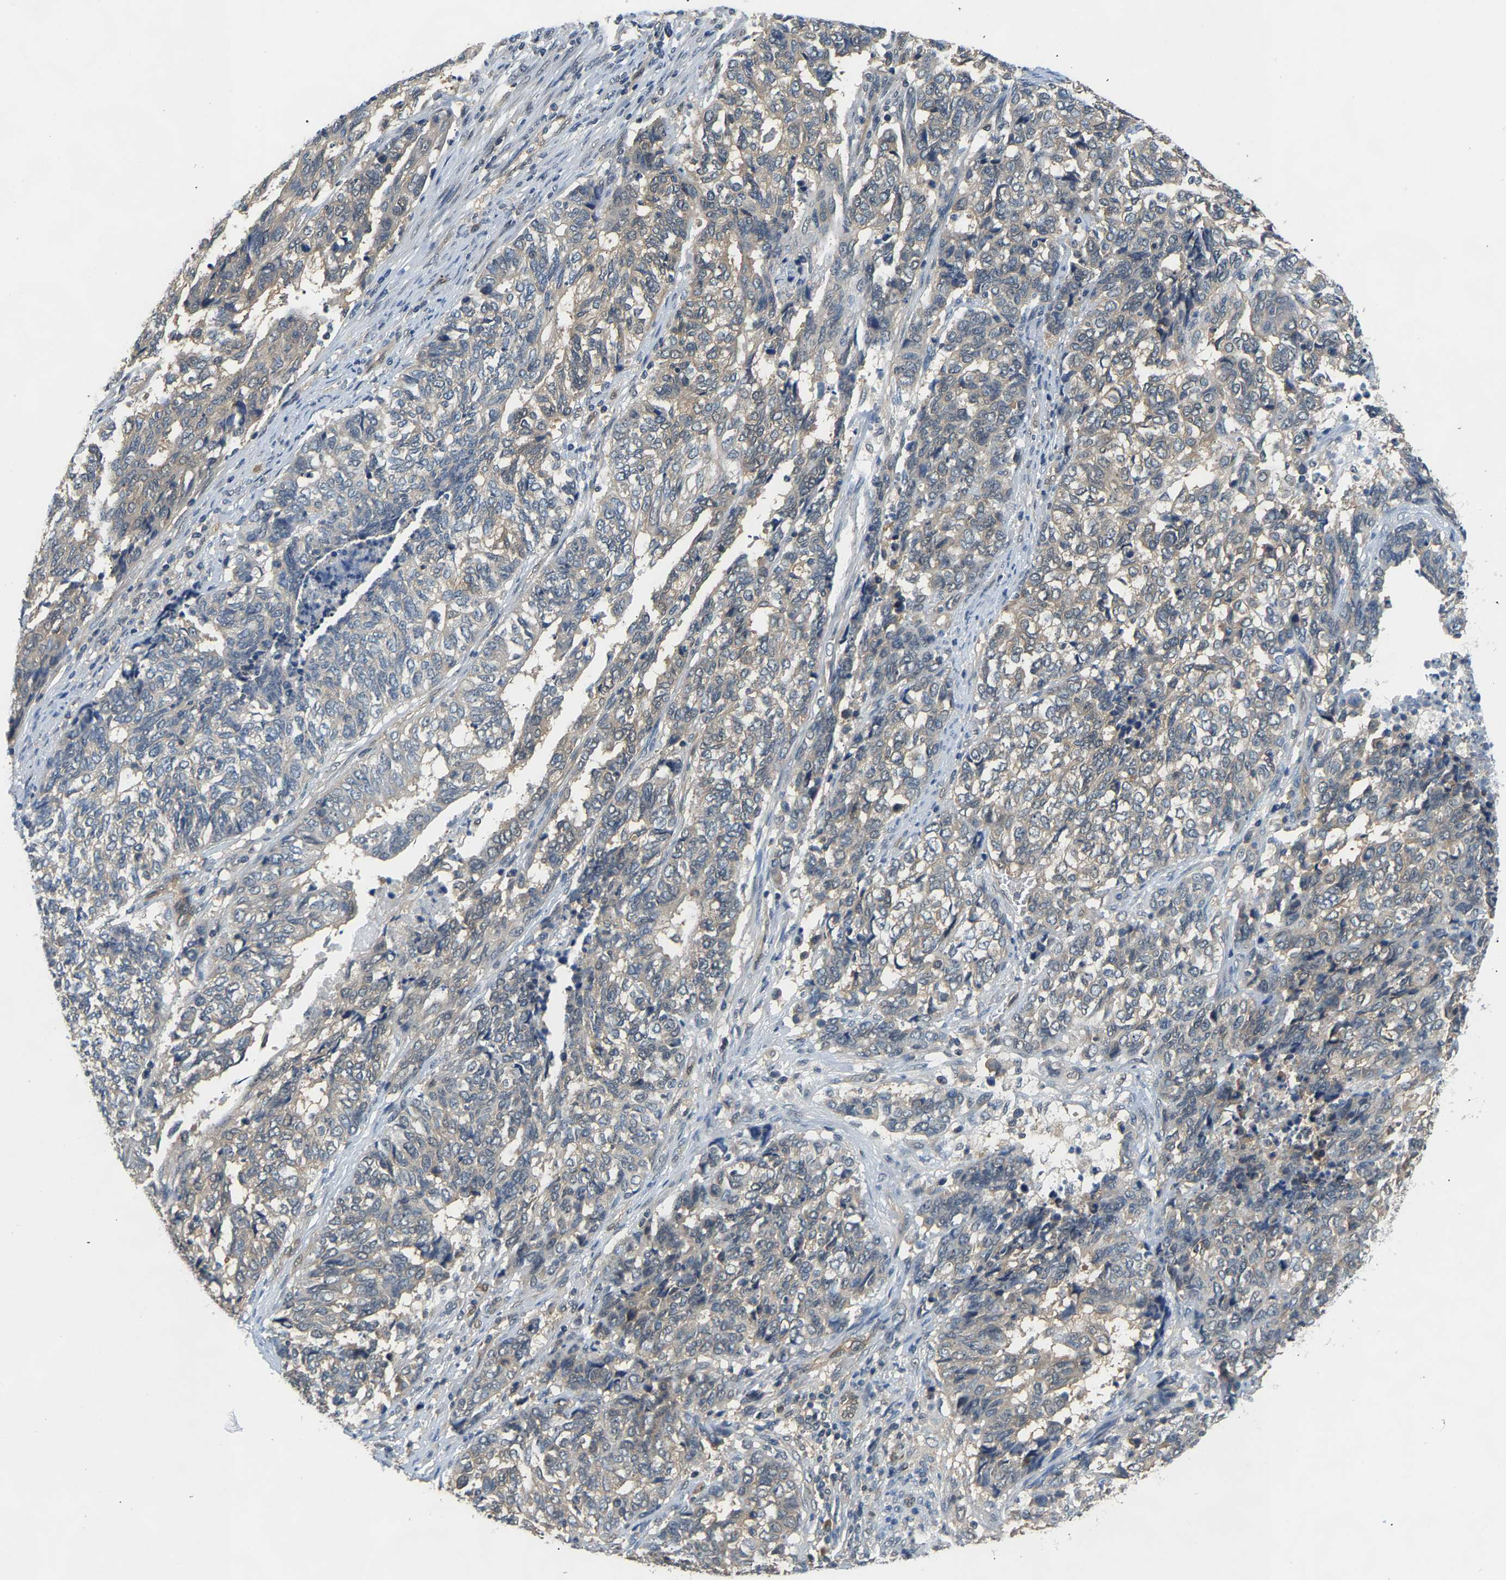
{"staining": {"intensity": "weak", "quantity": "25%-75%", "location": "cytoplasmic/membranous"}, "tissue": "endometrial cancer", "cell_type": "Tumor cells", "image_type": "cancer", "snomed": [{"axis": "morphology", "description": "Adenocarcinoma, NOS"}, {"axis": "topography", "description": "Endometrium"}], "caption": "Human endometrial cancer (adenocarcinoma) stained with a protein marker shows weak staining in tumor cells.", "gene": "ARHGEF12", "patient": {"sex": "female", "age": 80}}